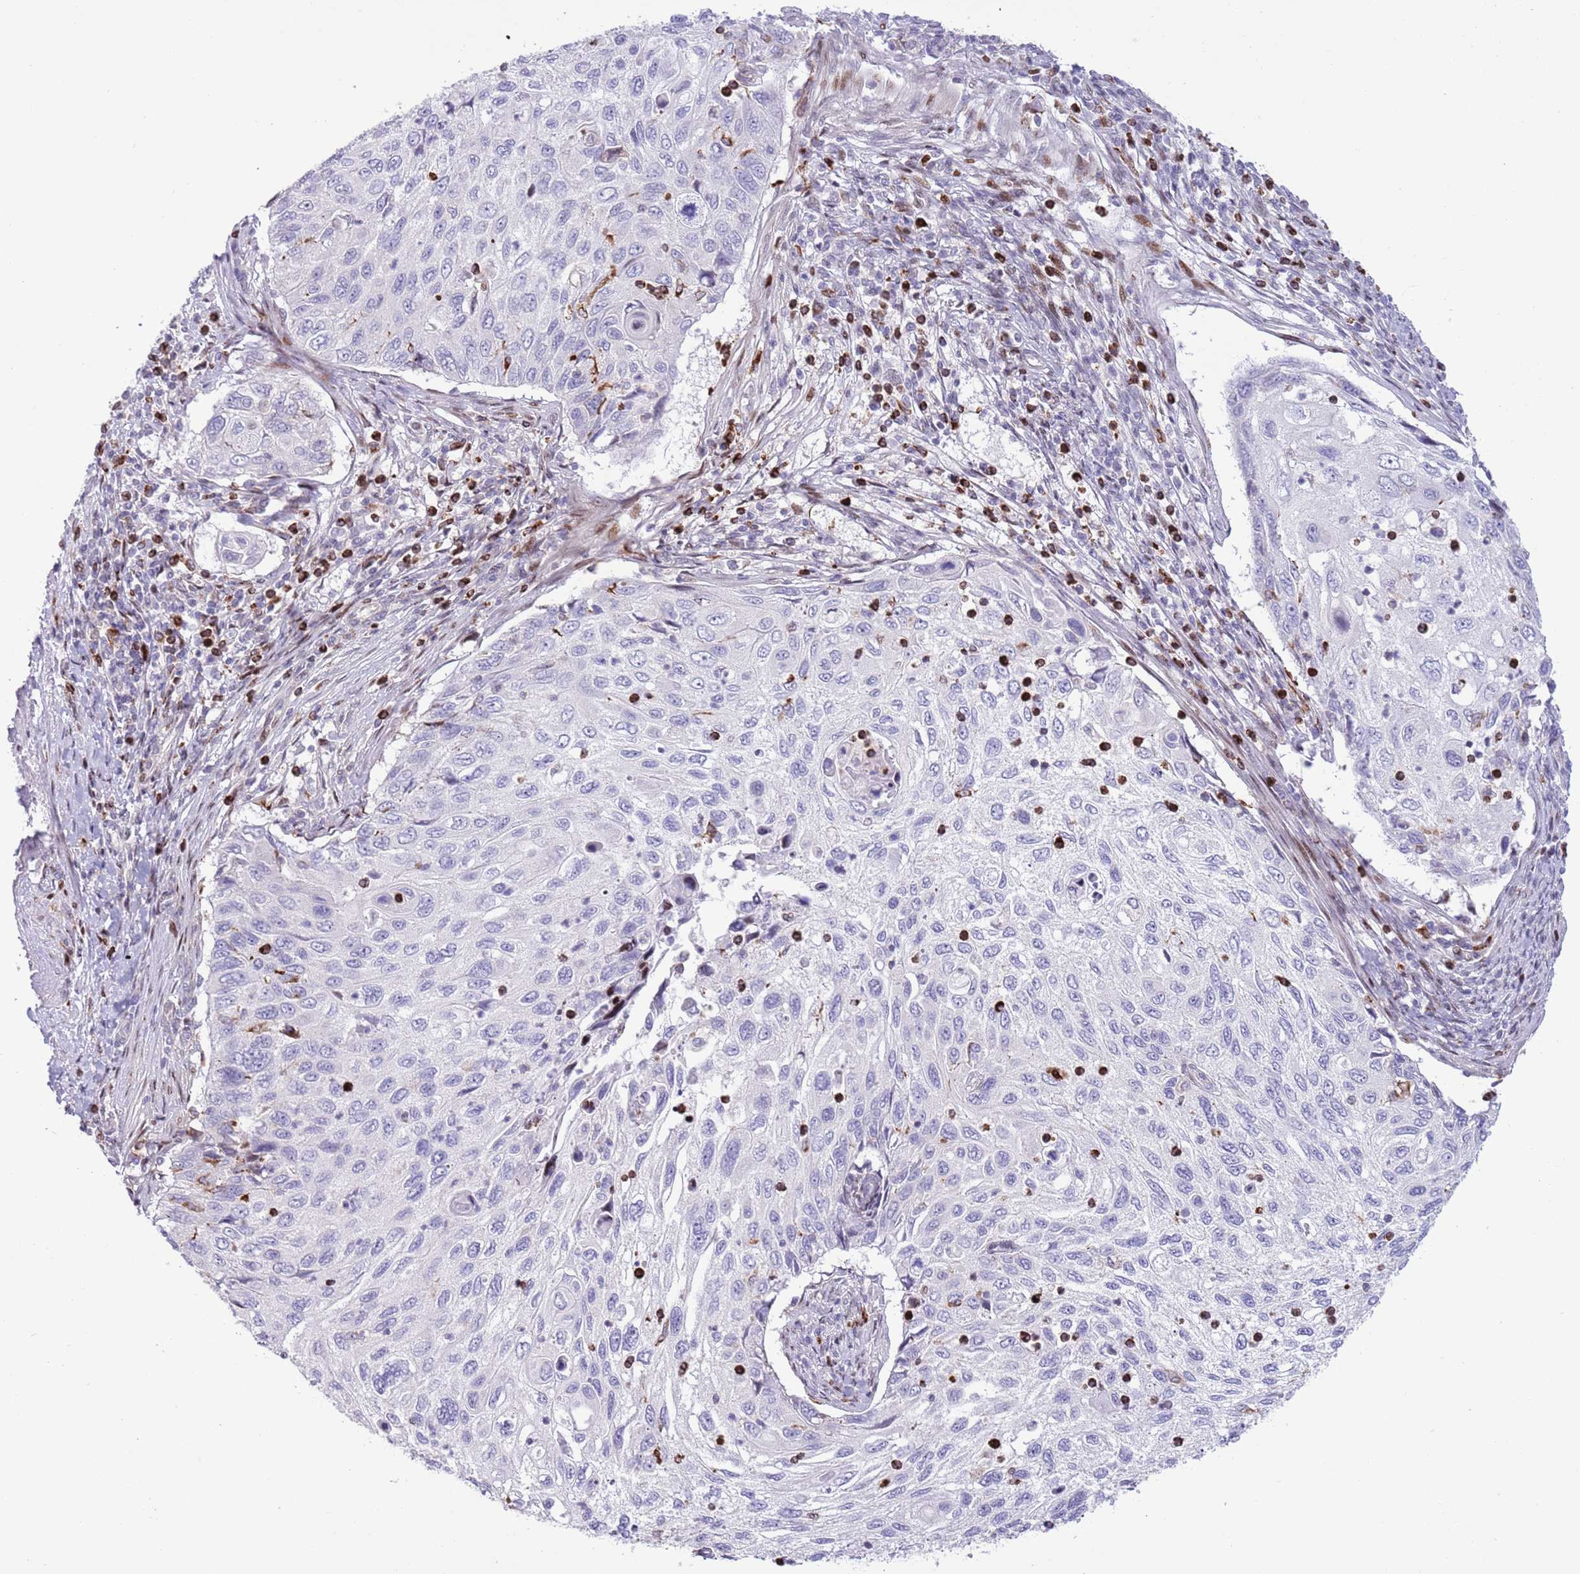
{"staining": {"intensity": "negative", "quantity": "none", "location": "none"}, "tissue": "cervical cancer", "cell_type": "Tumor cells", "image_type": "cancer", "snomed": [{"axis": "morphology", "description": "Squamous cell carcinoma, NOS"}, {"axis": "topography", "description": "Cervix"}], "caption": "Histopathology image shows no significant protein staining in tumor cells of cervical cancer.", "gene": "ANO8", "patient": {"sex": "female", "age": 70}}